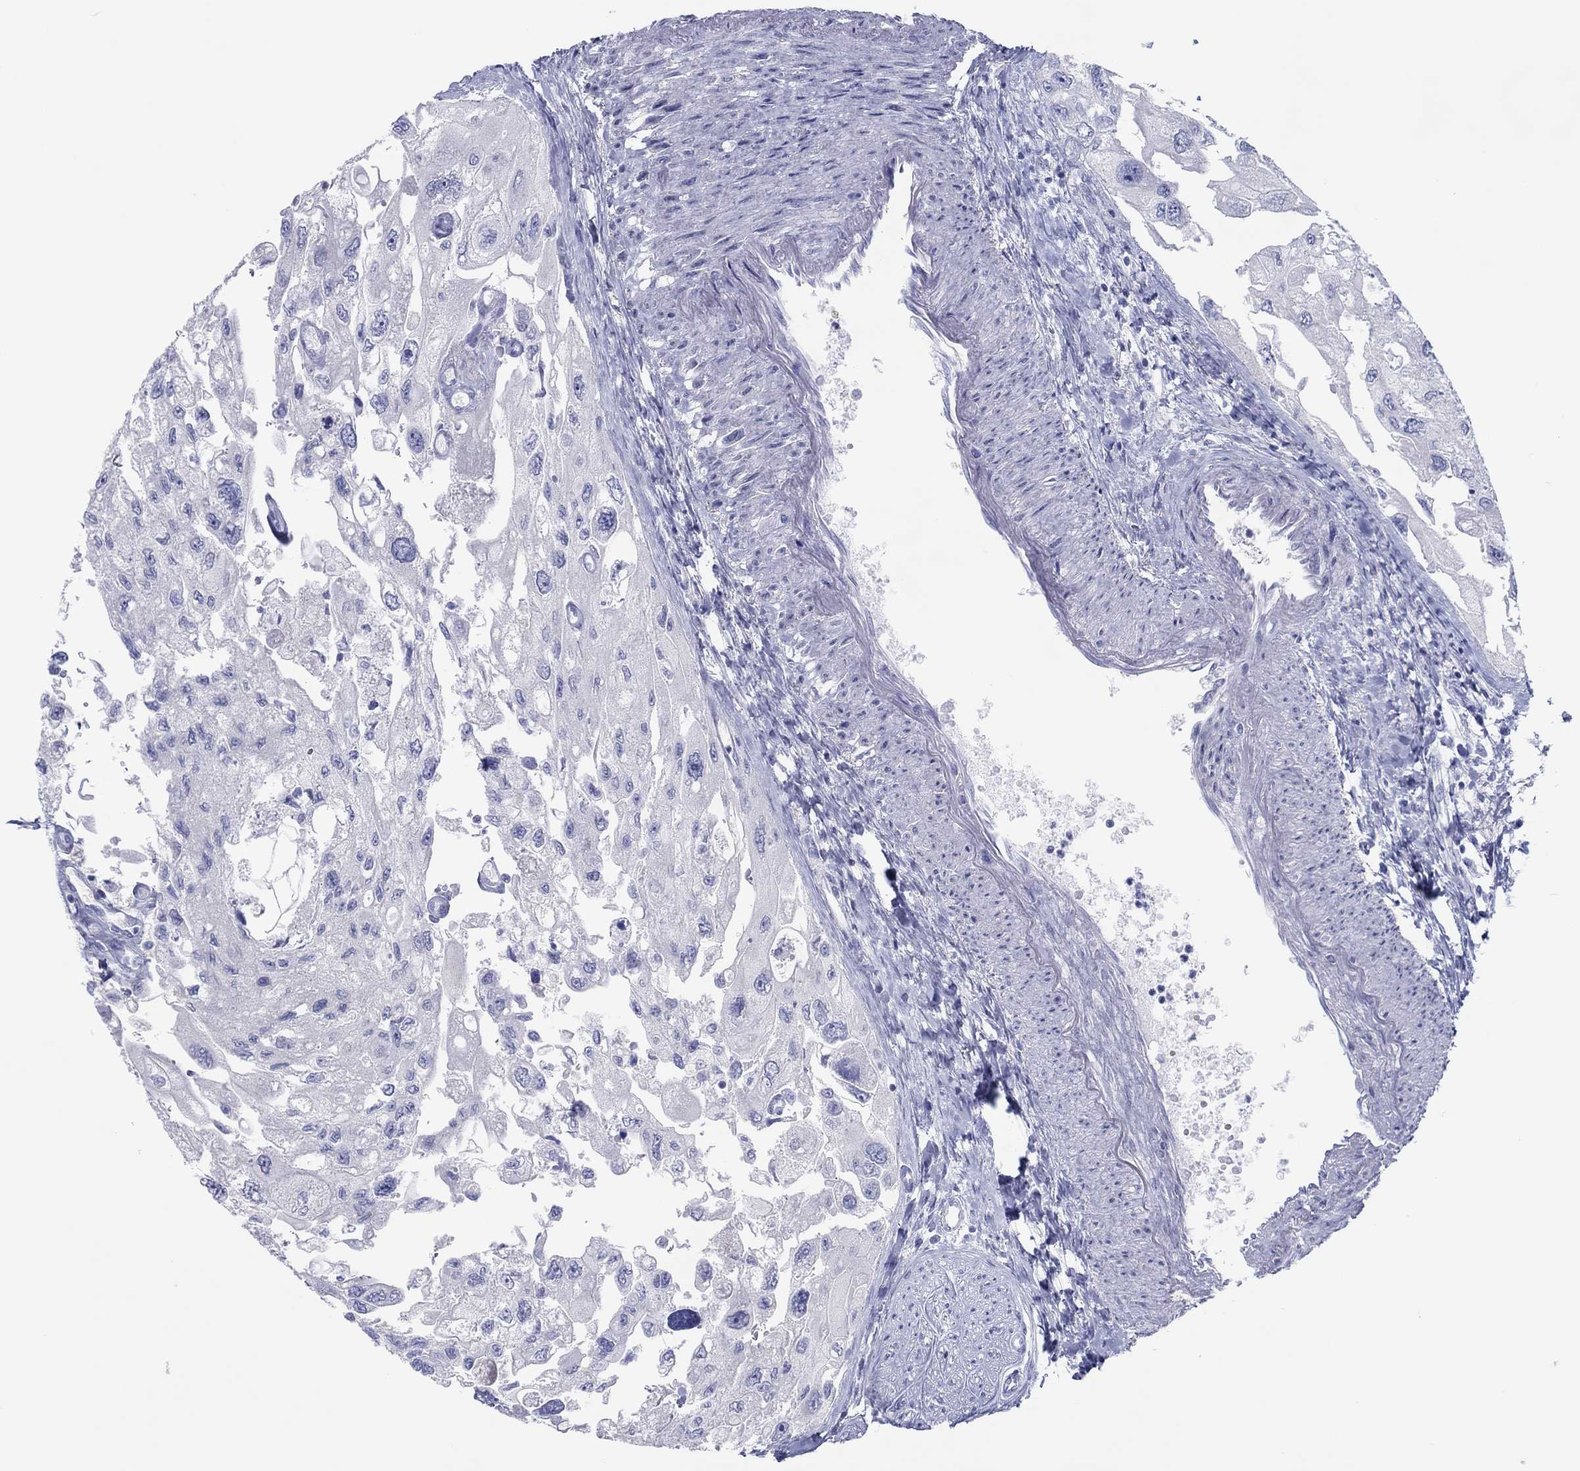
{"staining": {"intensity": "negative", "quantity": "none", "location": "none"}, "tissue": "urothelial cancer", "cell_type": "Tumor cells", "image_type": "cancer", "snomed": [{"axis": "morphology", "description": "Urothelial carcinoma, High grade"}, {"axis": "topography", "description": "Urinary bladder"}], "caption": "Tumor cells show no significant staining in urothelial carcinoma (high-grade). (Brightfield microscopy of DAB IHC at high magnification).", "gene": "ERICH3", "patient": {"sex": "male", "age": 59}}